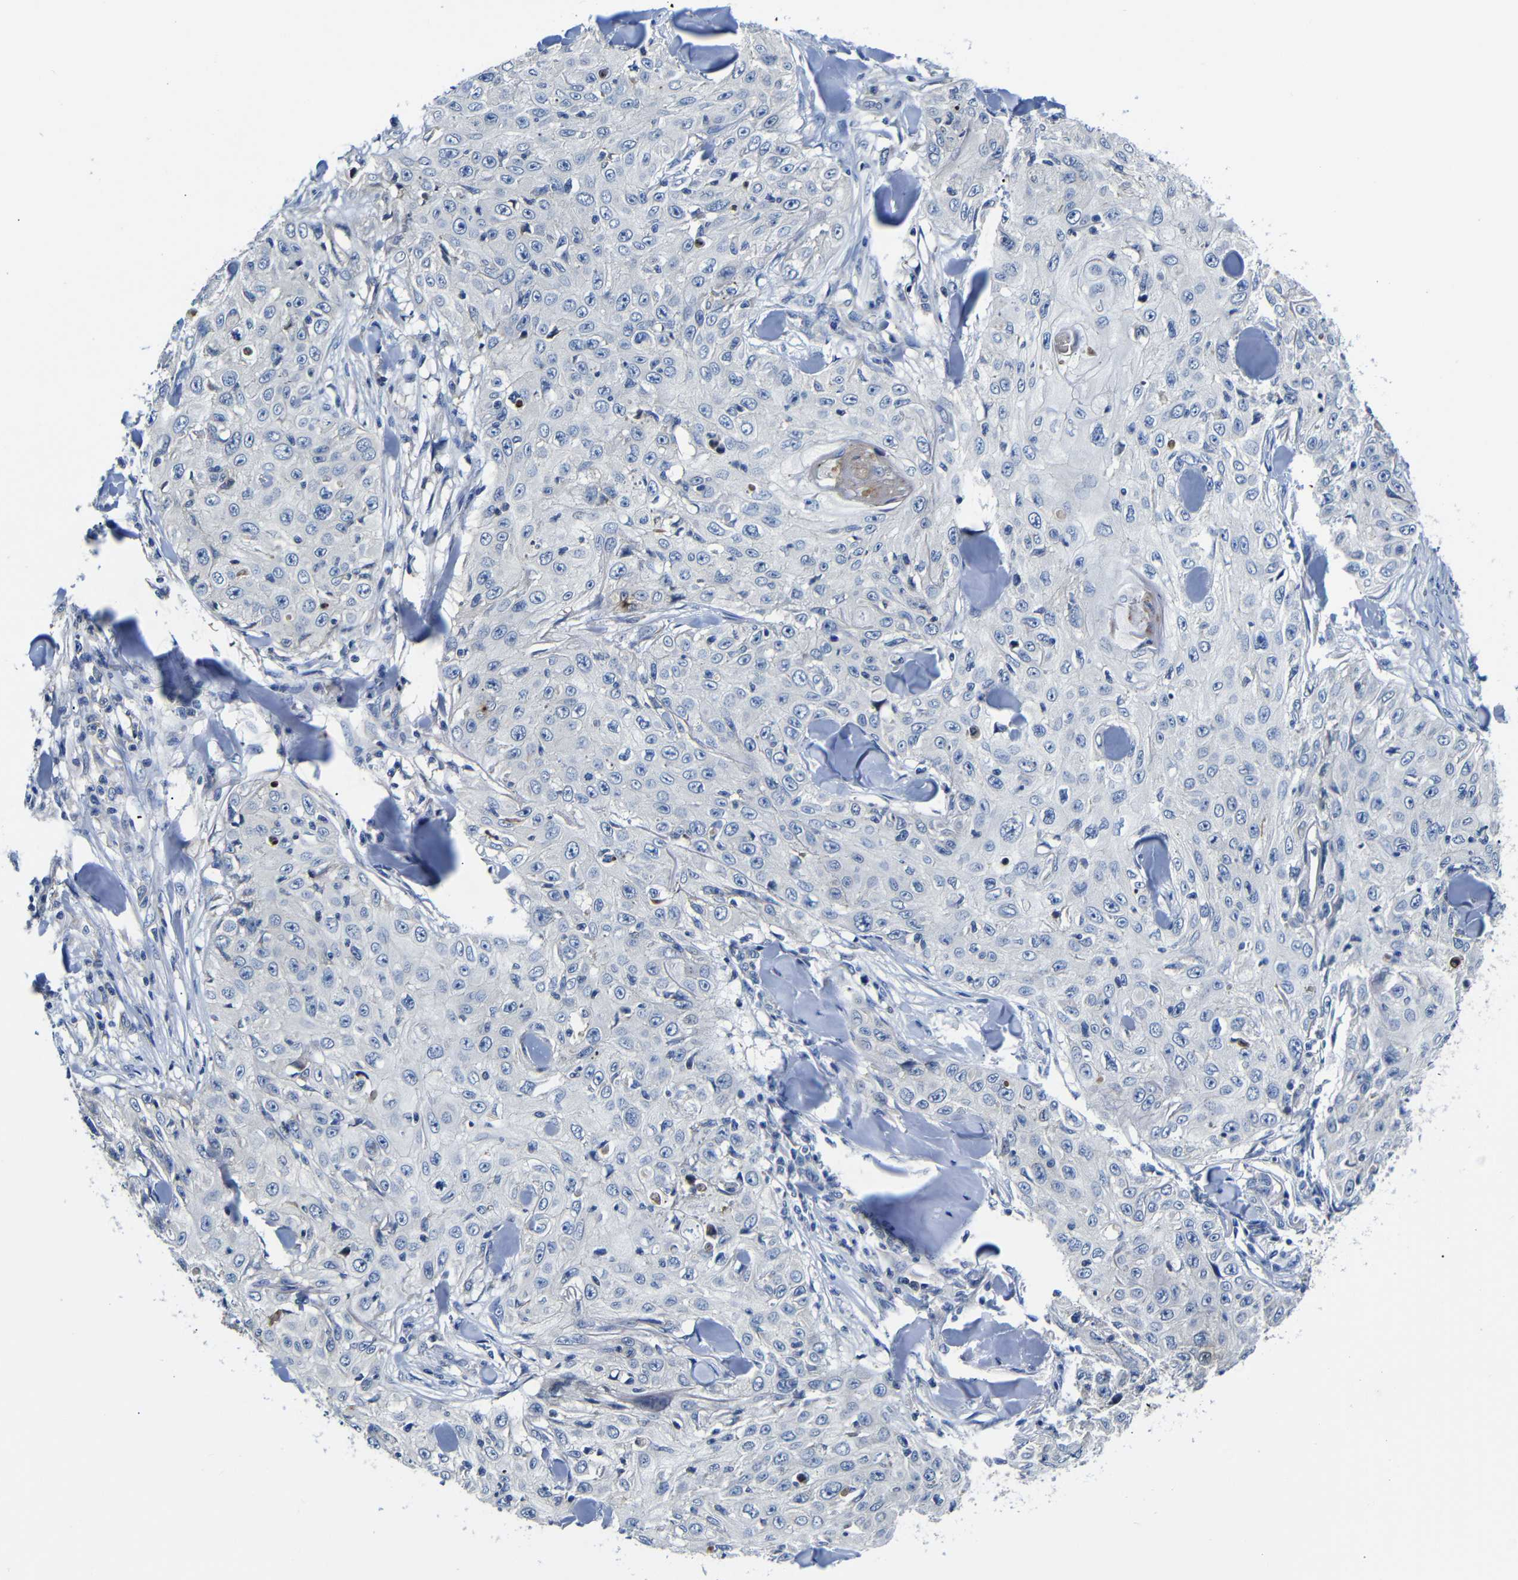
{"staining": {"intensity": "negative", "quantity": "none", "location": "none"}, "tissue": "skin cancer", "cell_type": "Tumor cells", "image_type": "cancer", "snomed": [{"axis": "morphology", "description": "Squamous cell carcinoma, NOS"}, {"axis": "topography", "description": "Skin"}], "caption": "Tumor cells are negative for protein expression in human skin cancer (squamous cell carcinoma).", "gene": "AFDN", "patient": {"sex": "male", "age": 86}}